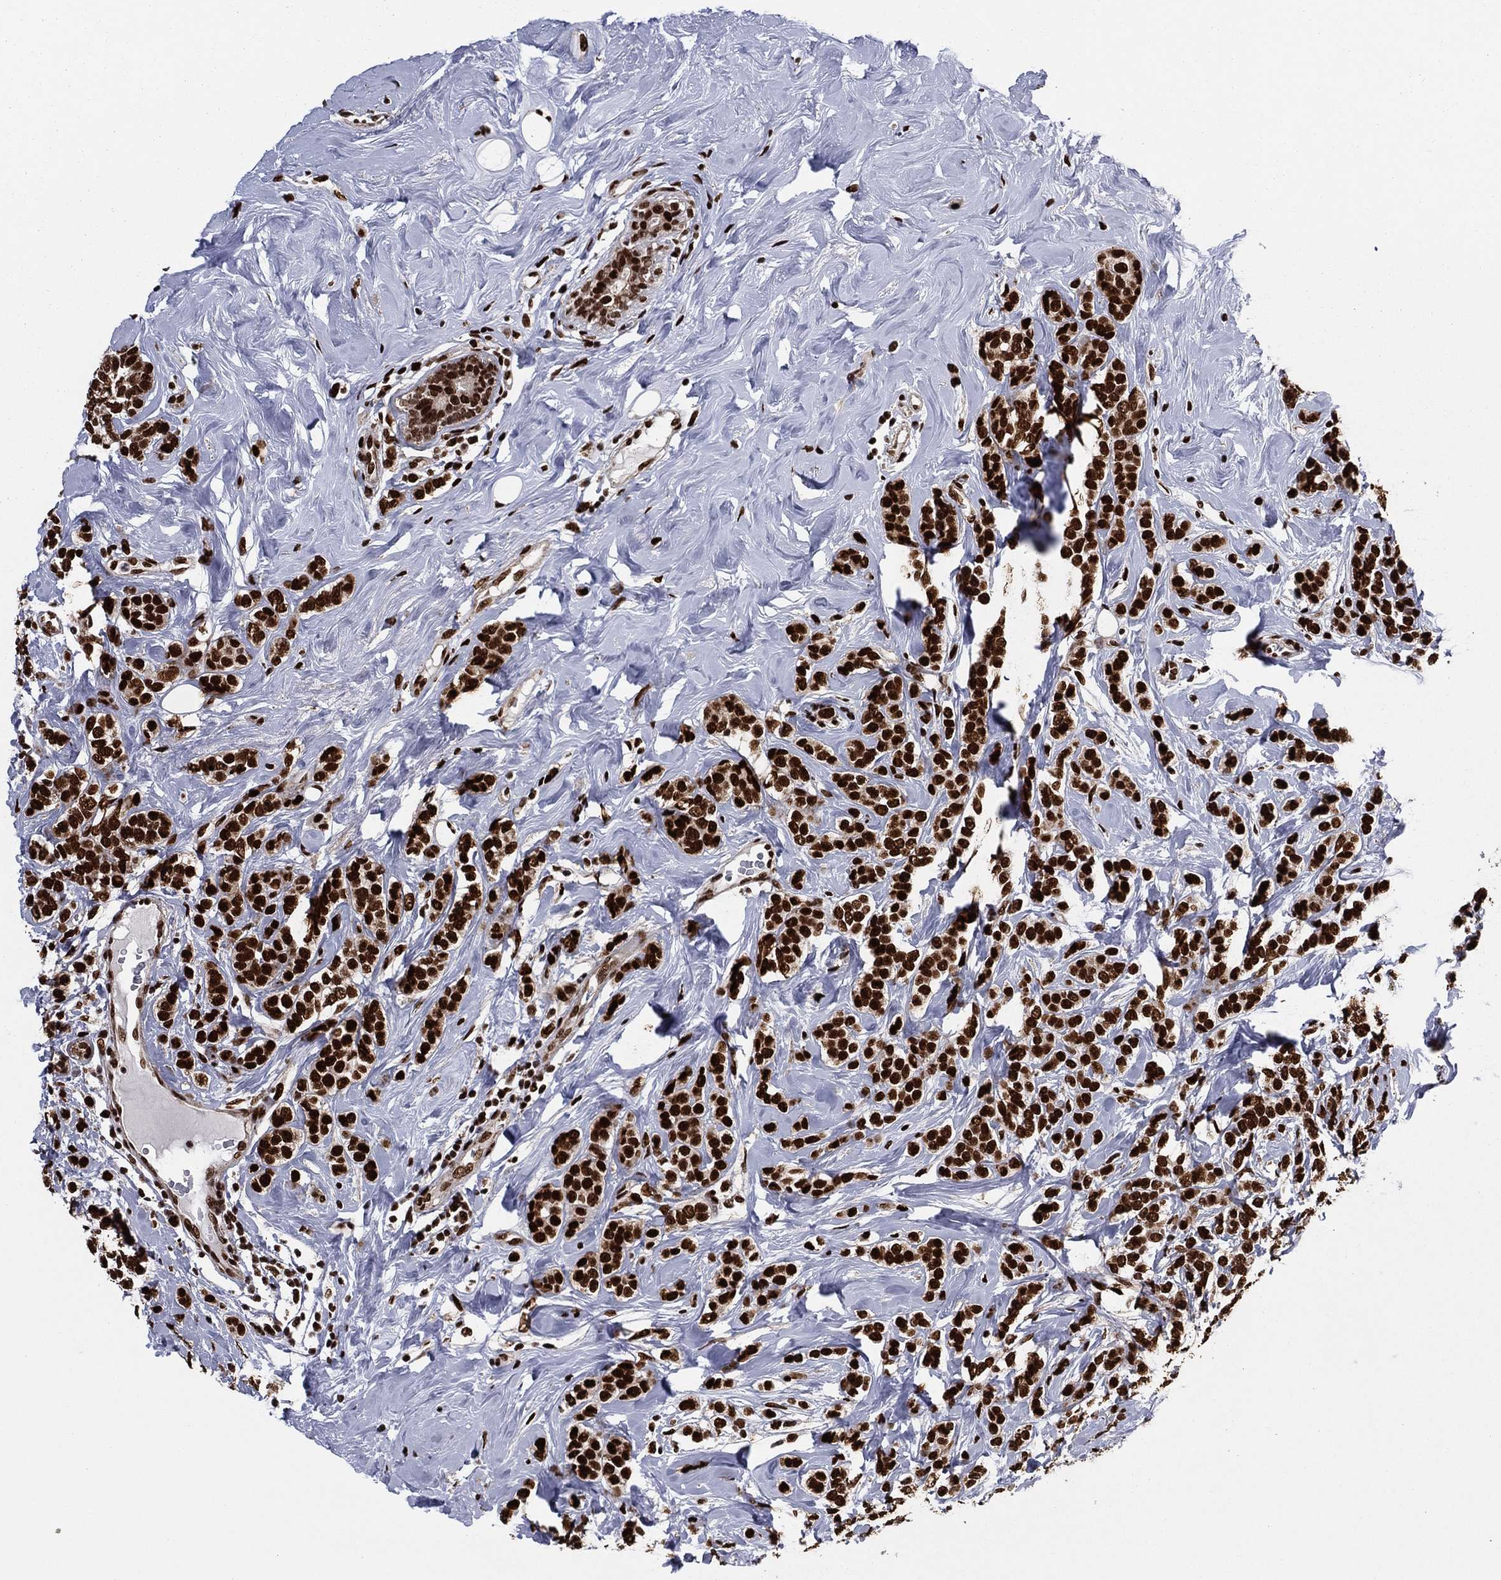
{"staining": {"intensity": "strong", "quantity": ">75%", "location": "nuclear"}, "tissue": "breast cancer", "cell_type": "Tumor cells", "image_type": "cancer", "snomed": [{"axis": "morphology", "description": "Lobular carcinoma"}, {"axis": "topography", "description": "Breast"}], "caption": "The immunohistochemical stain shows strong nuclear staining in tumor cells of breast cancer (lobular carcinoma) tissue. The staining was performed using DAB, with brown indicating positive protein expression. Nuclei are stained blue with hematoxylin.", "gene": "TP53BP1", "patient": {"sex": "female", "age": 49}}